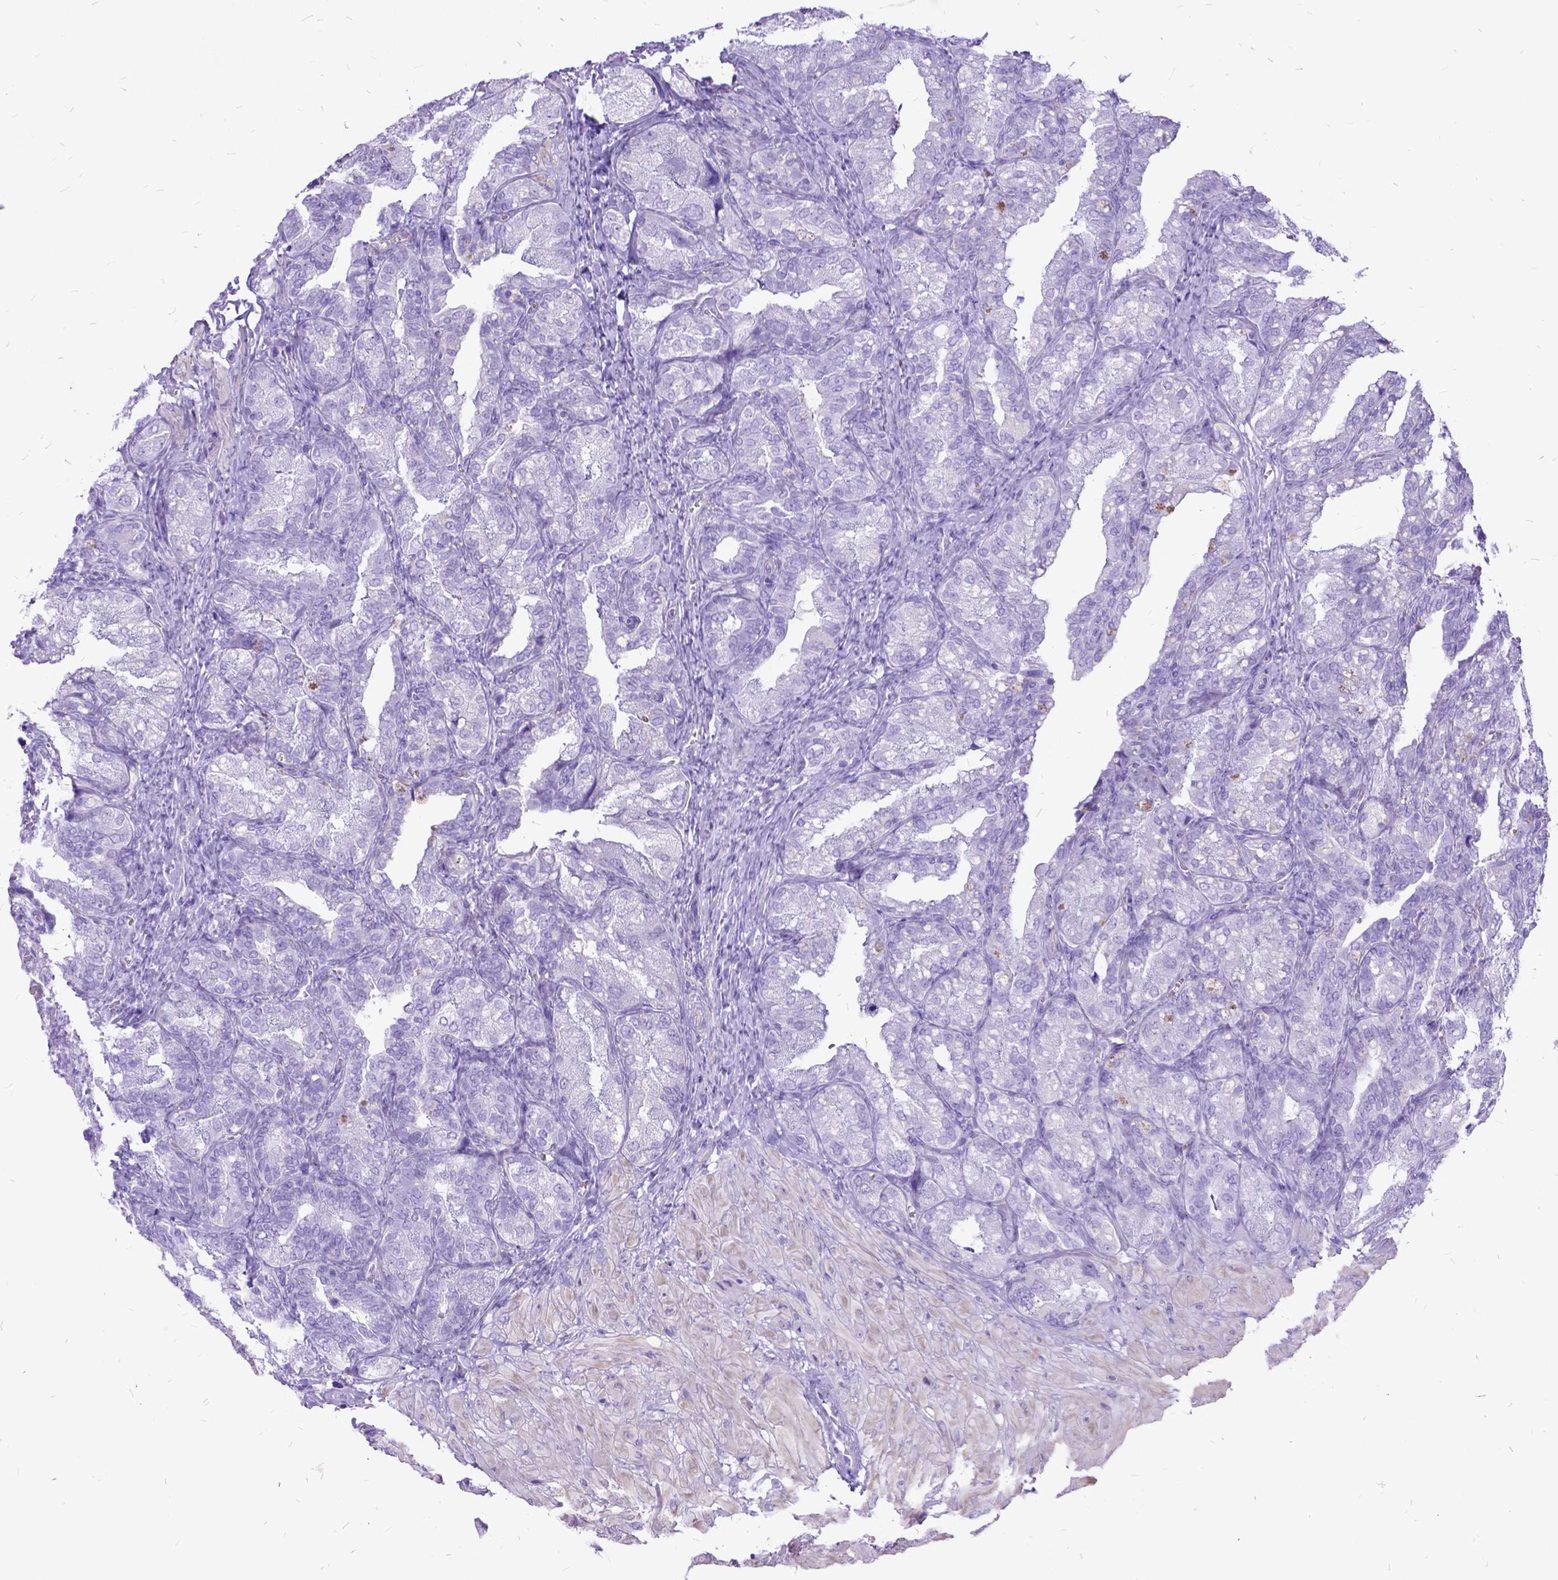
{"staining": {"intensity": "negative", "quantity": "none", "location": "none"}, "tissue": "seminal vesicle", "cell_type": "Glandular cells", "image_type": "normal", "snomed": [{"axis": "morphology", "description": "Normal tissue, NOS"}, {"axis": "topography", "description": "Seminal veicle"}], "caption": "Normal seminal vesicle was stained to show a protein in brown. There is no significant positivity in glandular cells. (DAB immunohistochemistry visualized using brightfield microscopy, high magnification).", "gene": "ARL9", "patient": {"sex": "male", "age": 57}}